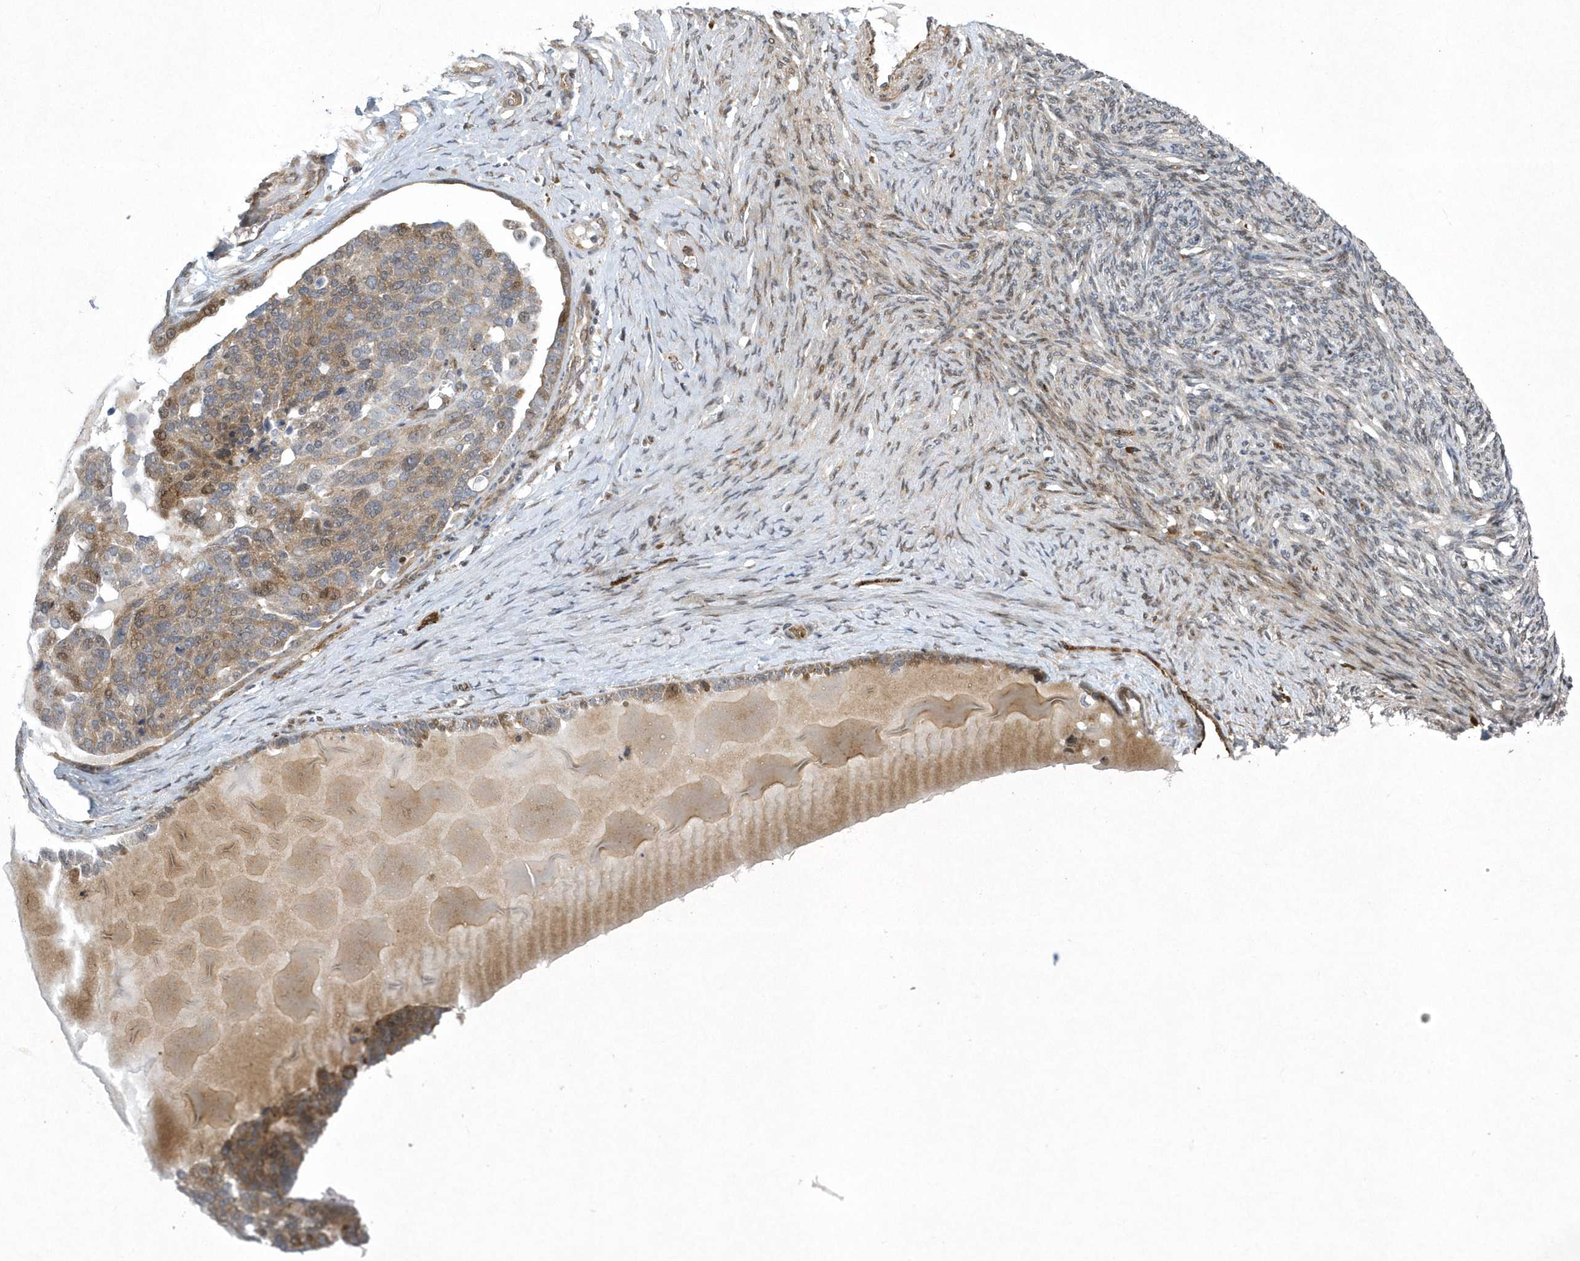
{"staining": {"intensity": "weak", "quantity": ">75%", "location": "cytoplasmic/membranous"}, "tissue": "ovarian cancer", "cell_type": "Tumor cells", "image_type": "cancer", "snomed": [{"axis": "morphology", "description": "Cystadenocarcinoma, serous, NOS"}, {"axis": "topography", "description": "Ovary"}], "caption": "A histopathology image of ovarian cancer stained for a protein exhibits weak cytoplasmic/membranous brown staining in tumor cells.", "gene": "N4BP2", "patient": {"sex": "female", "age": 44}}